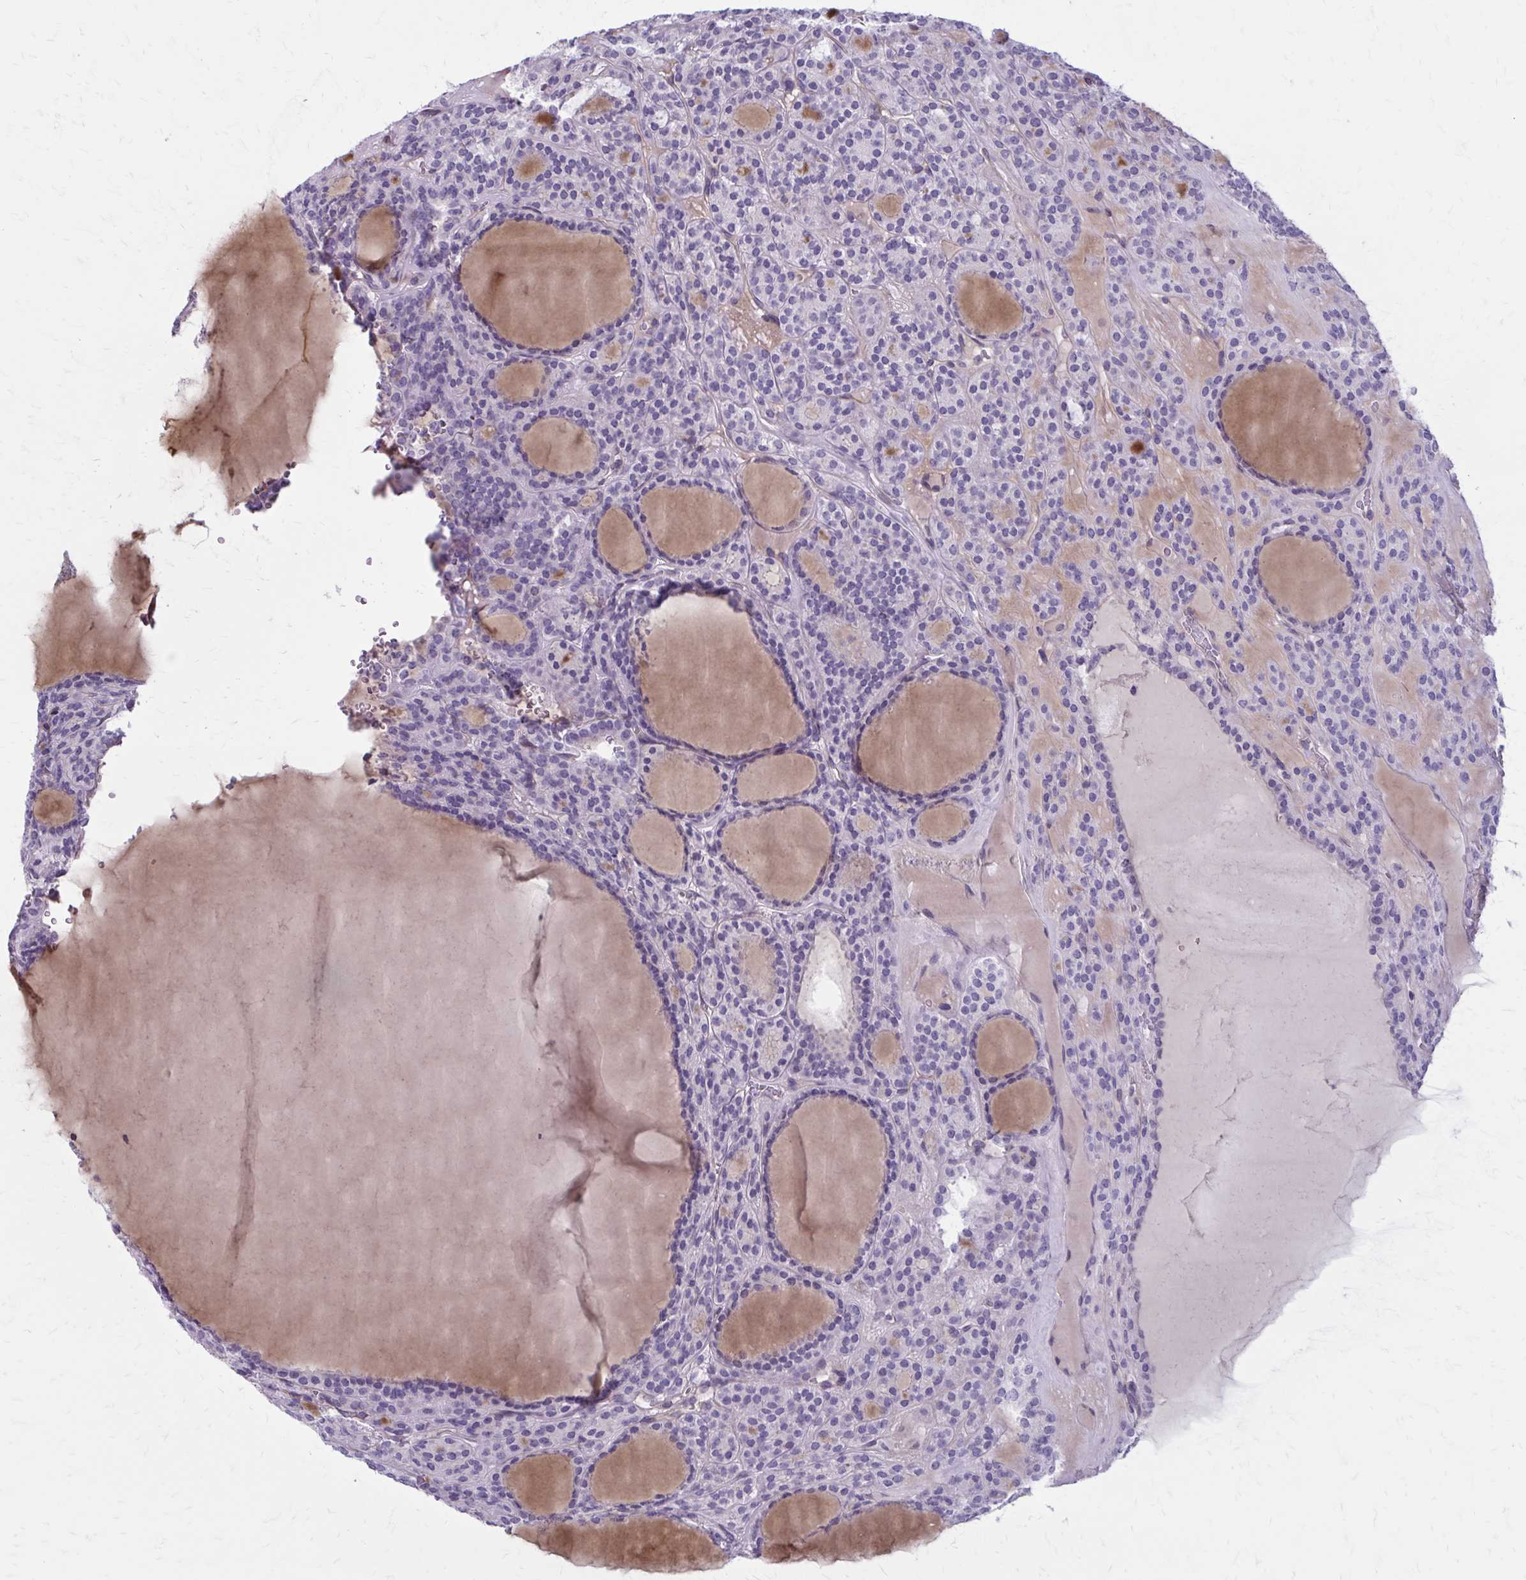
{"staining": {"intensity": "negative", "quantity": "none", "location": "none"}, "tissue": "thyroid cancer", "cell_type": "Tumor cells", "image_type": "cancer", "snomed": [{"axis": "morphology", "description": "Follicular adenoma carcinoma, NOS"}, {"axis": "topography", "description": "Thyroid gland"}], "caption": "Immunohistochemical staining of thyroid cancer (follicular adenoma carcinoma) shows no significant positivity in tumor cells.", "gene": "CASQ2", "patient": {"sex": "female", "age": 63}}